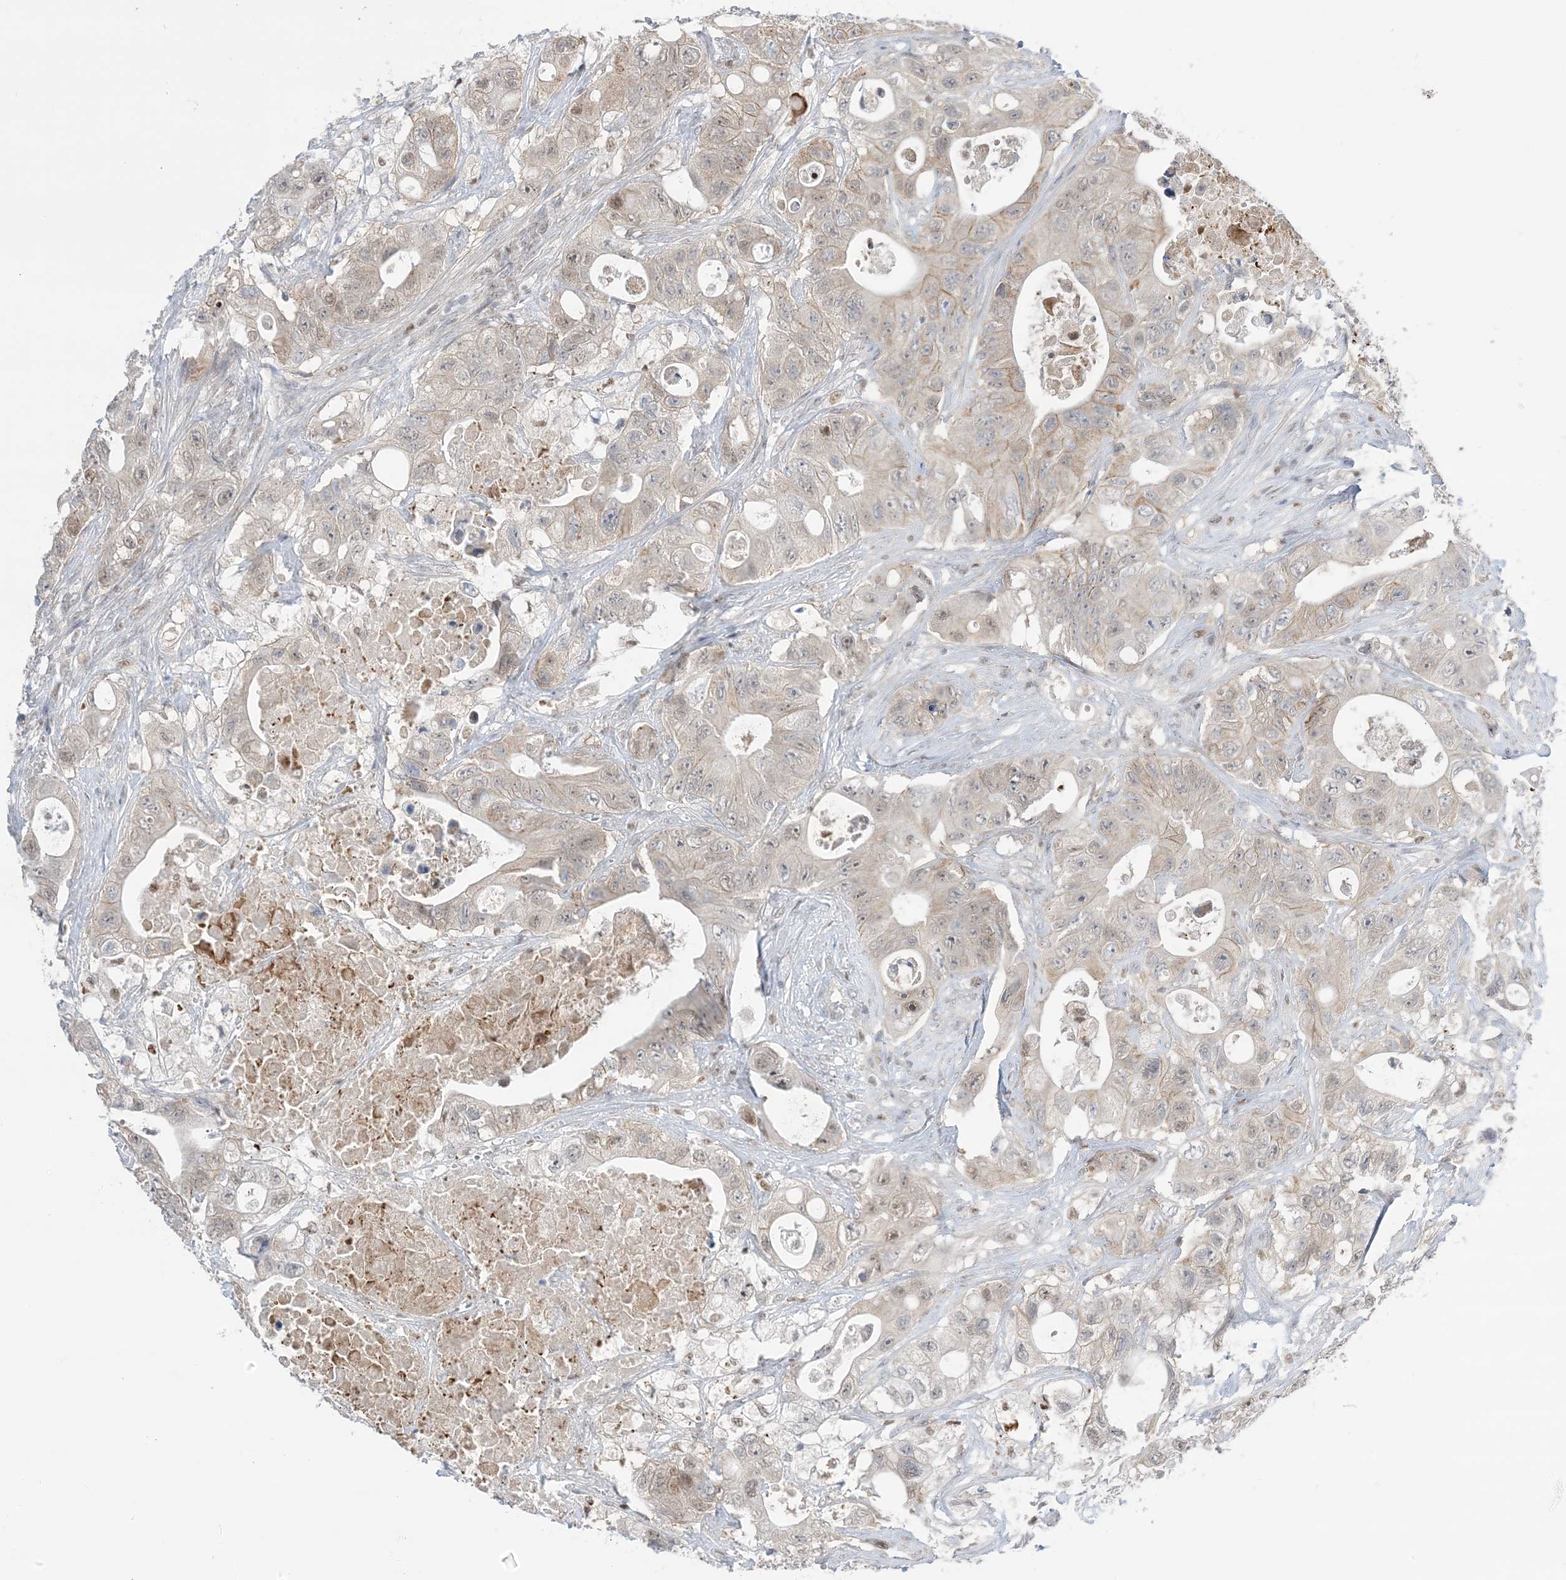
{"staining": {"intensity": "weak", "quantity": "25%-75%", "location": "nuclear"}, "tissue": "colorectal cancer", "cell_type": "Tumor cells", "image_type": "cancer", "snomed": [{"axis": "morphology", "description": "Adenocarcinoma, NOS"}, {"axis": "topography", "description": "Colon"}], "caption": "Immunohistochemical staining of human adenocarcinoma (colorectal) exhibits low levels of weak nuclear protein staining in about 25%-75% of tumor cells.", "gene": "TFPT", "patient": {"sex": "female", "age": 46}}